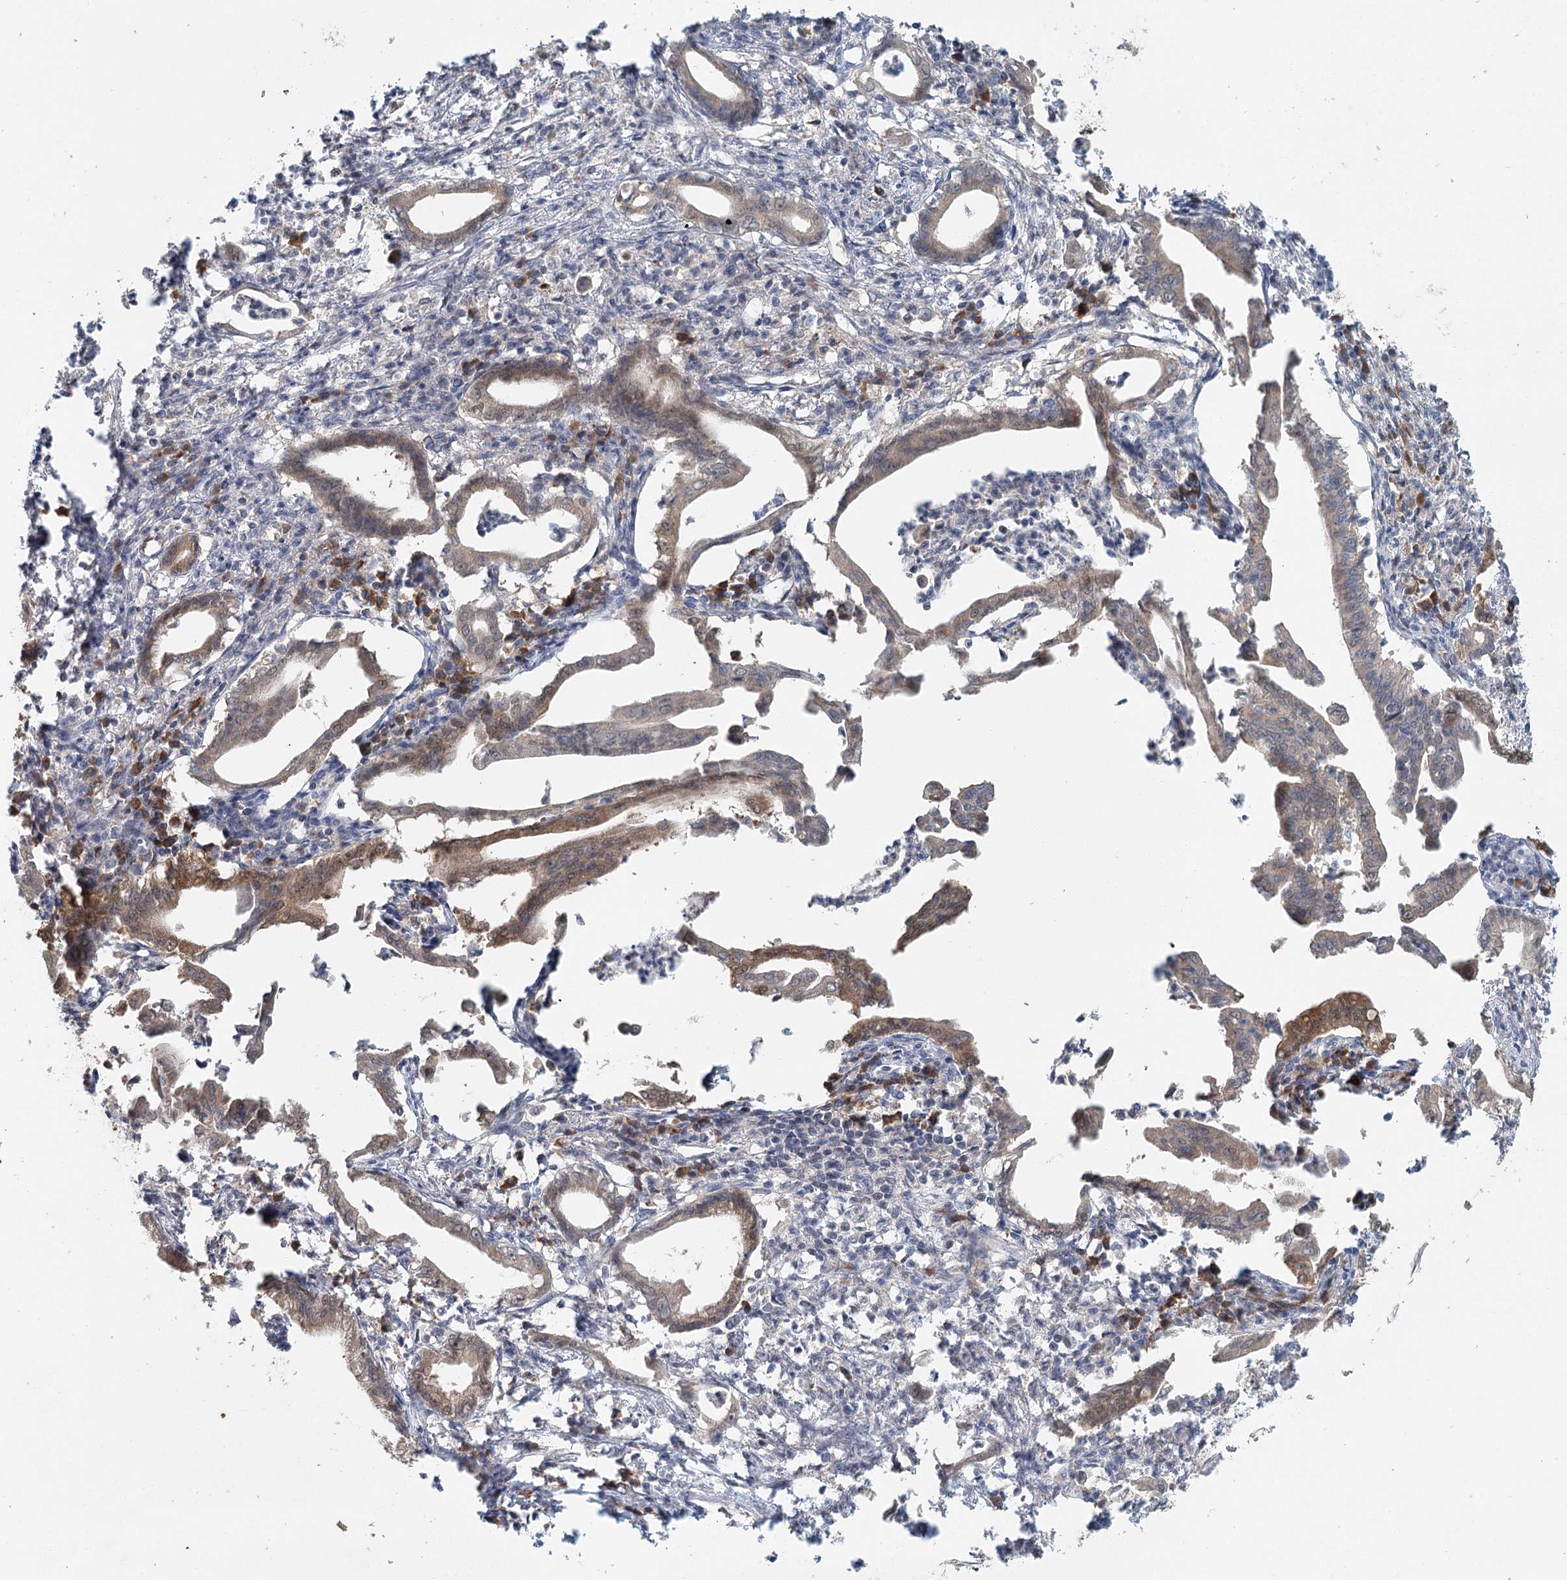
{"staining": {"intensity": "weak", "quantity": ">75%", "location": "cytoplasmic/membranous"}, "tissue": "pancreatic cancer", "cell_type": "Tumor cells", "image_type": "cancer", "snomed": [{"axis": "morphology", "description": "Adenocarcinoma, NOS"}, {"axis": "topography", "description": "Pancreas"}], "caption": "Immunohistochemistry of pancreatic cancer reveals low levels of weak cytoplasmic/membranous staining in about >75% of tumor cells.", "gene": "ADK", "patient": {"sex": "female", "age": 55}}